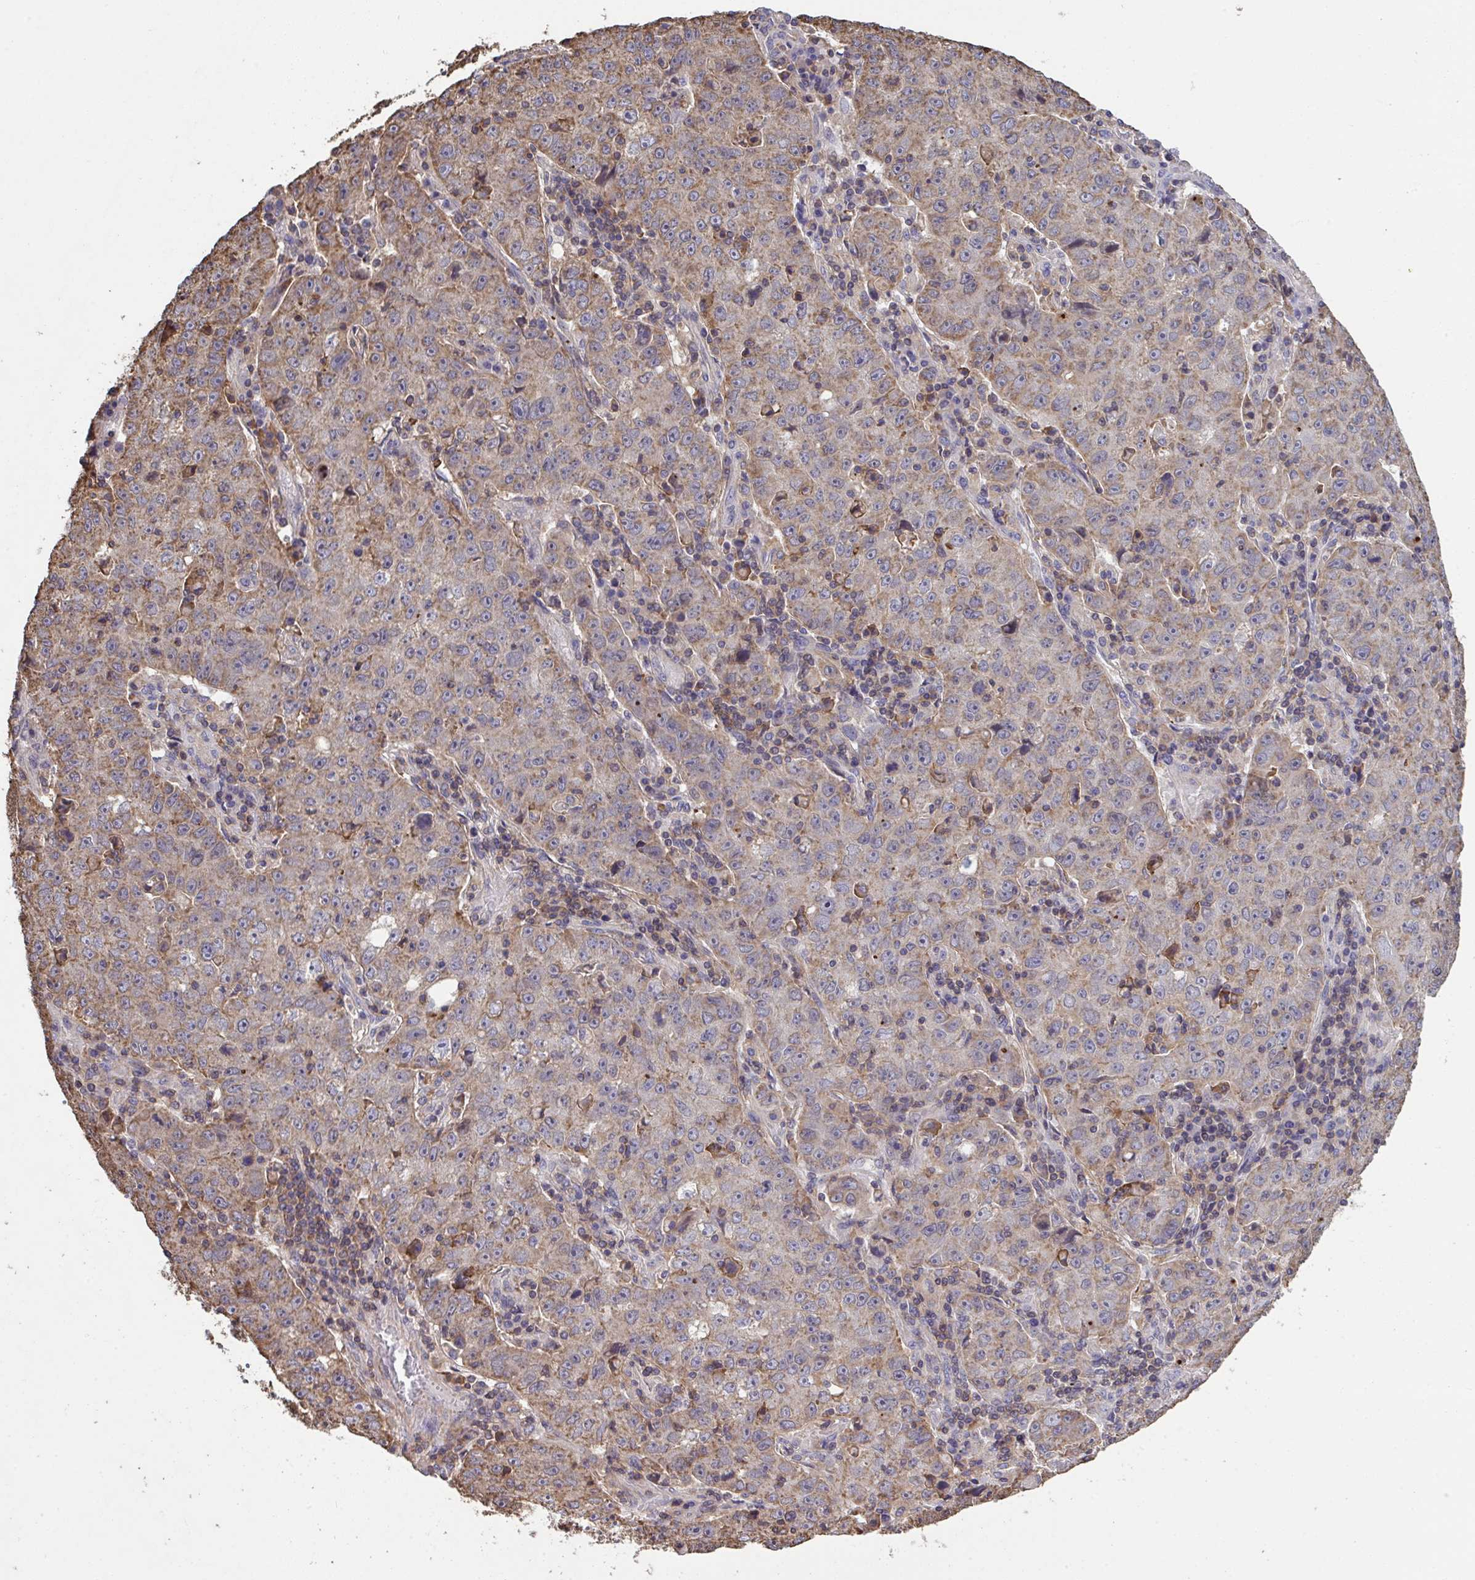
{"staining": {"intensity": "weak", "quantity": "<25%", "location": "cytoplasmic/membranous"}, "tissue": "lung cancer", "cell_type": "Tumor cells", "image_type": "cancer", "snomed": [{"axis": "morphology", "description": "Normal morphology"}, {"axis": "morphology", "description": "Adenocarcinoma, NOS"}, {"axis": "topography", "description": "Lymph node"}, {"axis": "topography", "description": "Lung"}], "caption": "High magnification brightfield microscopy of lung cancer stained with DAB (brown) and counterstained with hematoxylin (blue): tumor cells show no significant staining. The staining was performed using DAB to visualize the protein expression in brown, while the nuclei were stained in blue with hematoxylin (Magnification: 20x).", "gene": "PPM1H", "patient": {"sex": "female", "age": 57}}